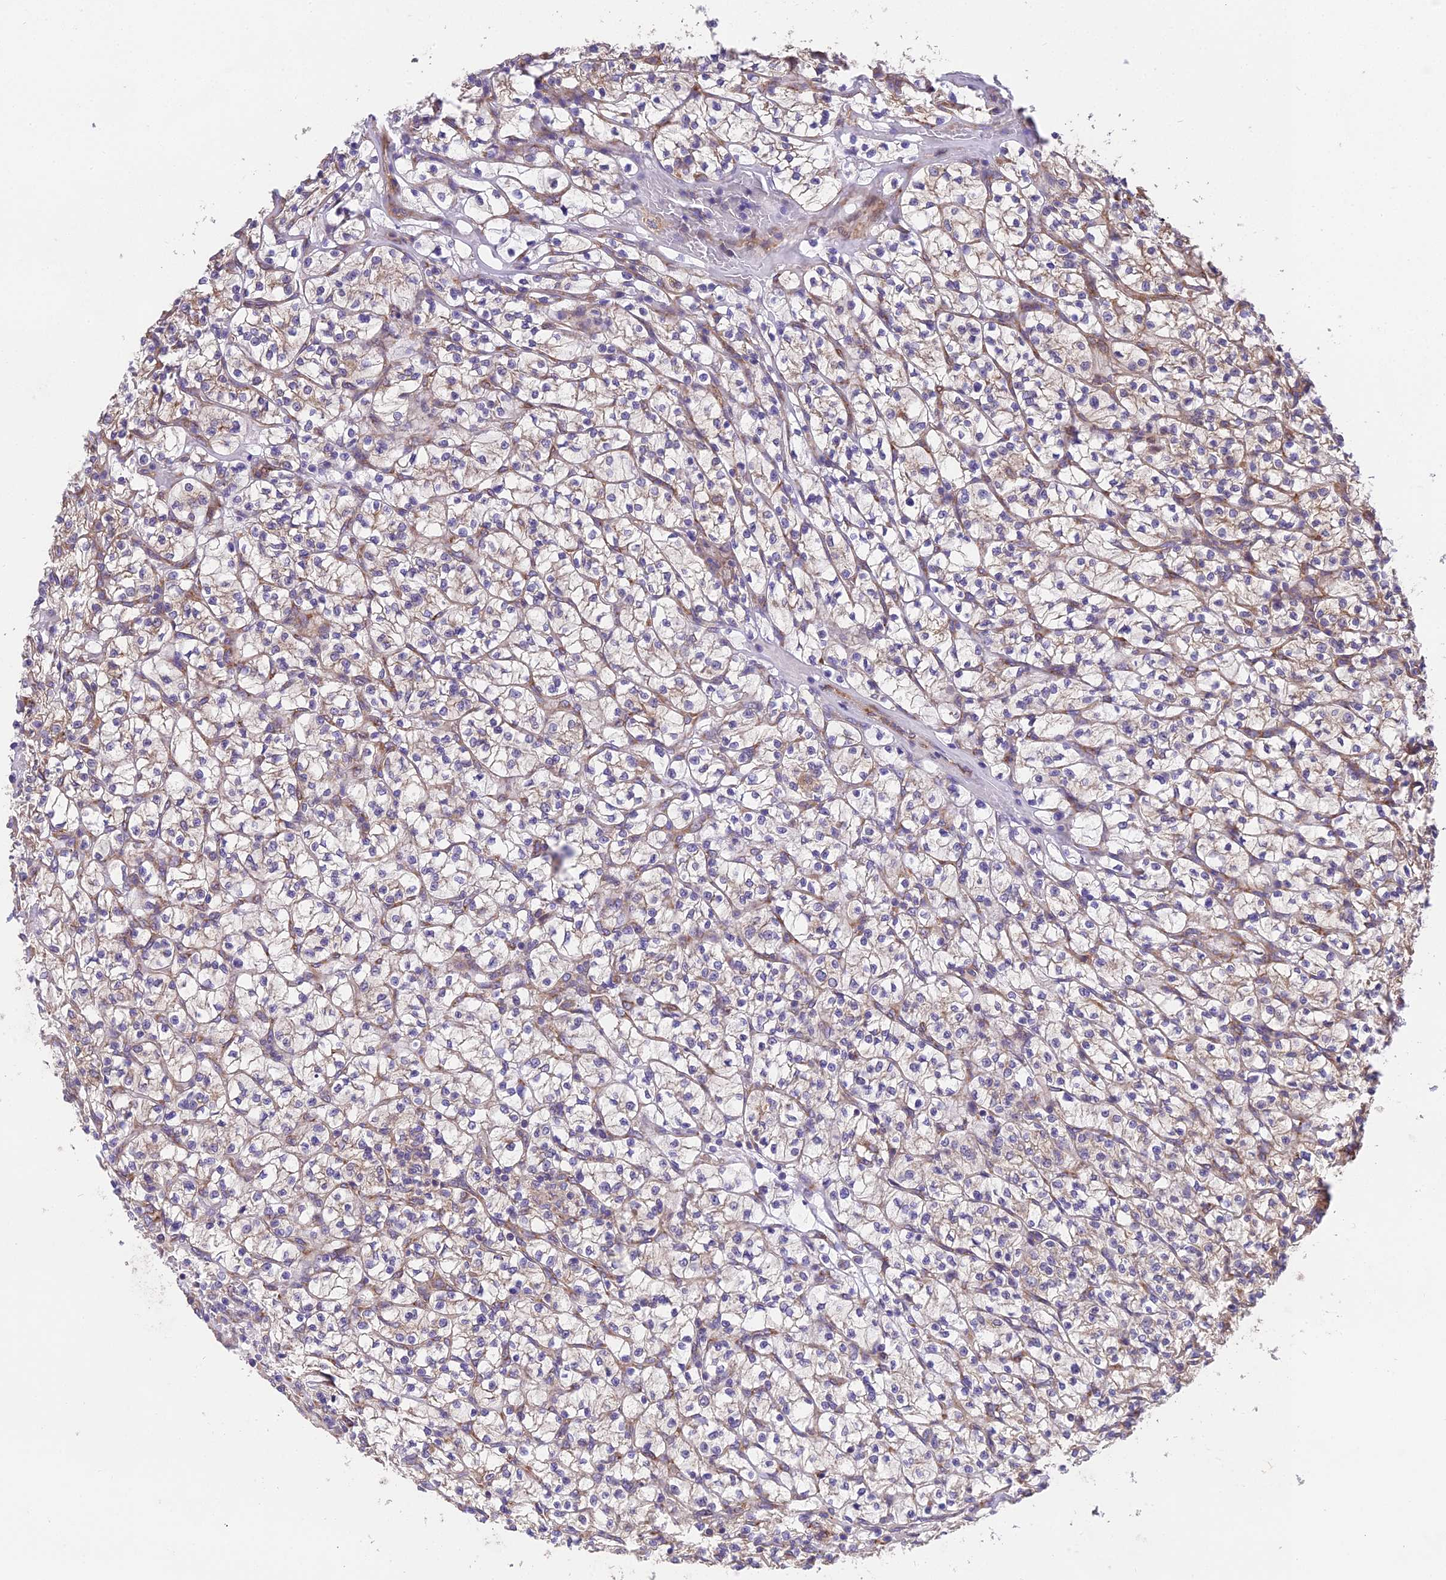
{"staining": {"intensity": "moderate", "quantity": "<25%", "location": "cytoplasmic/membranous"}, "tissue": "renal cancer", "cell_type": "Tumor cells", "image_type": "cancer", "snomed": [{"axis": "morphology", "description": "Adenocarcinoma, NOS"}, {"axis": "topography", "description": "Kidney"}], "caption": "This micrograph shows IHC staining of renal adenocarcinoma, with low moderate cytoplasmic/membranous expression in about <25% of tumor cells.", "gene": "BLOC1S4", "patient": {"sex": "female", "age": 64}}